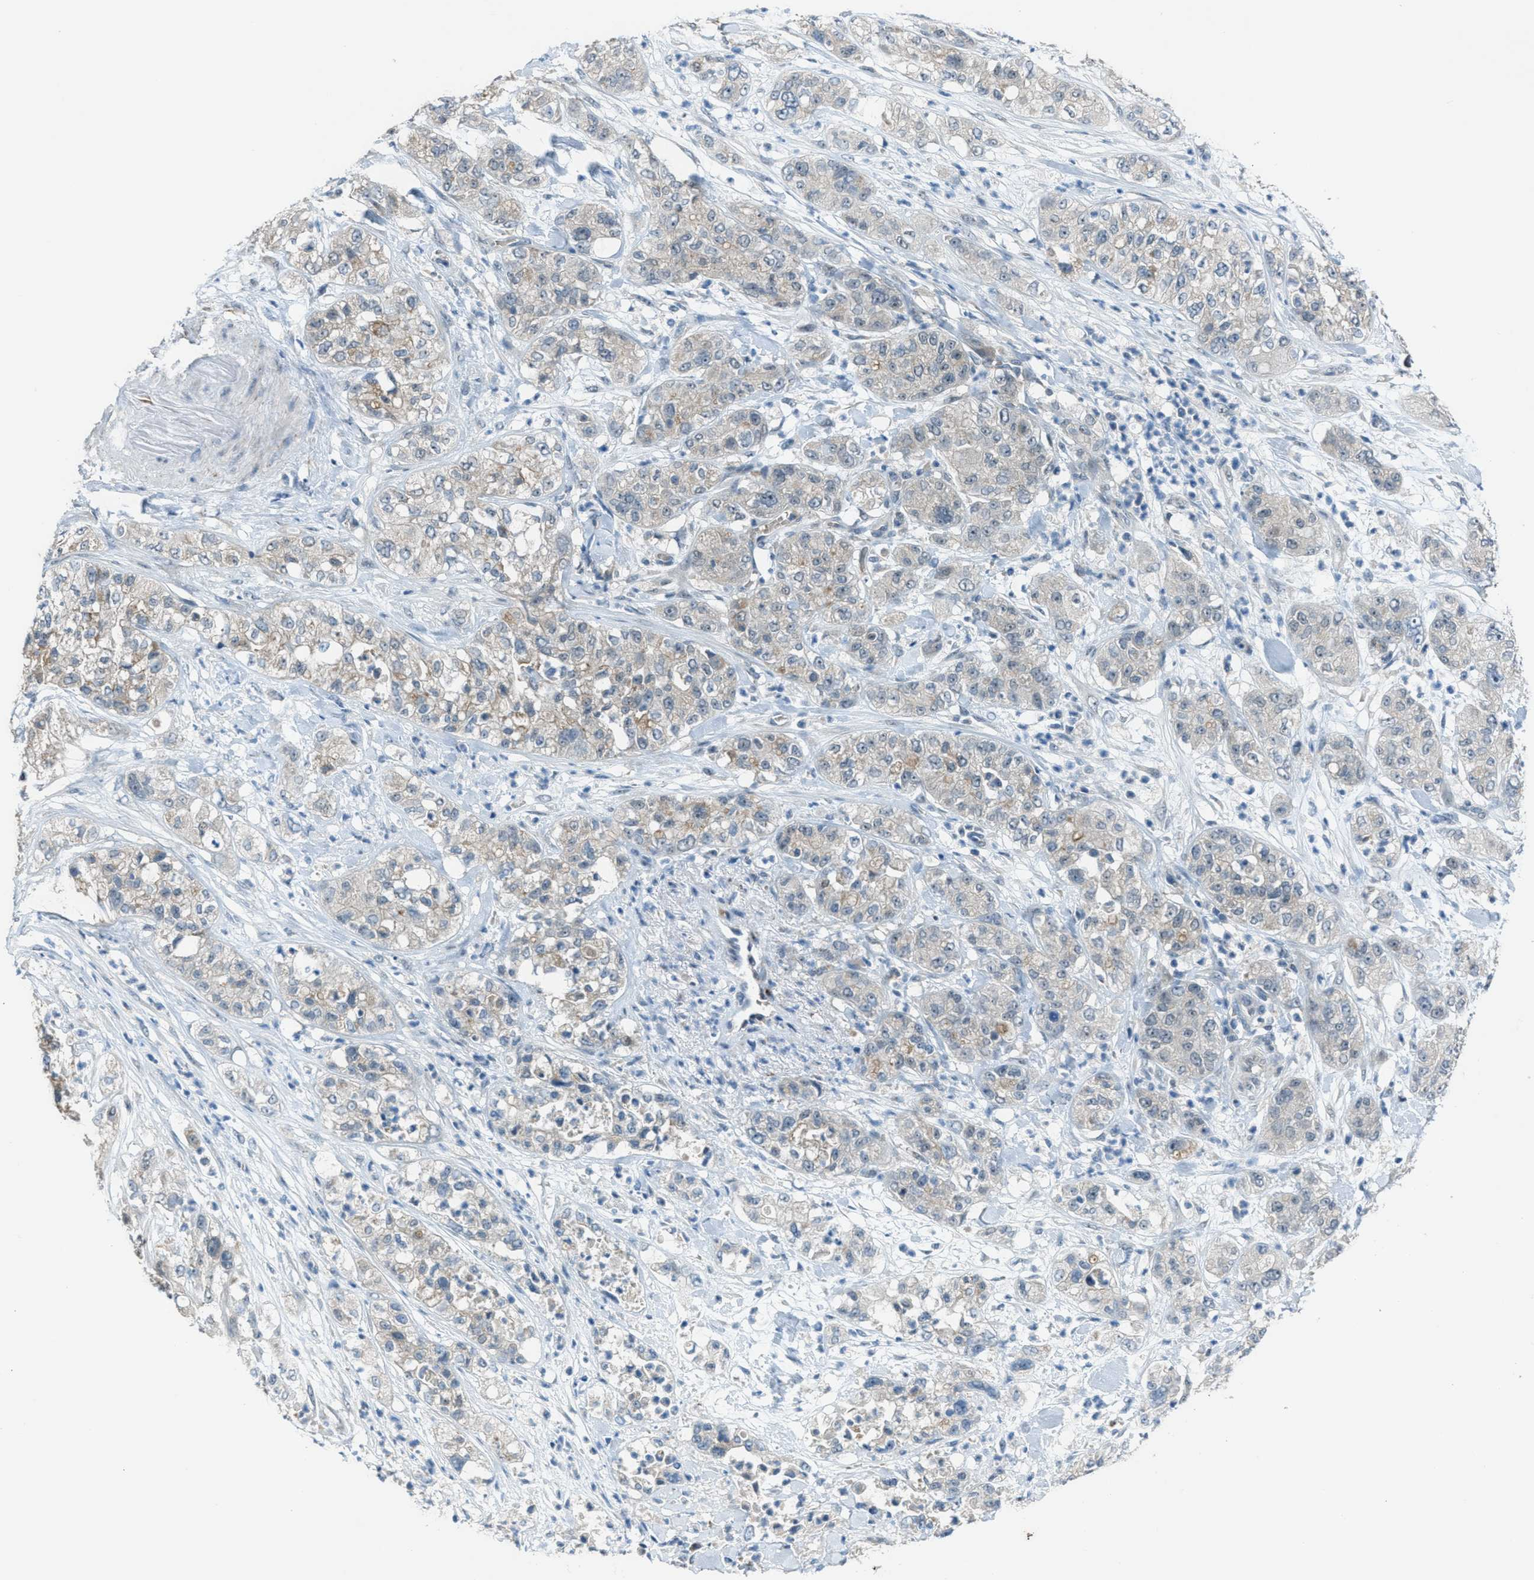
{"staining": {"intensity": "weak", "quantity": "<25%", "location": "cytoplasmic/membranous"}, "tissue": "pancreatic cancer", "cell_type": "Tumor cells", "image_type": "cancer", "snomed": [{"axis": "morphology", "description": "Adenocarcinoma, NOS"}, {"axis": "topography", "description": "Pancreas"}], "caption": "IHC of human pancreatic adenocarcinoma displays no staining in tumor cells.", "gene": "CDON", "patient": {"sex": "female", "age": 78}}